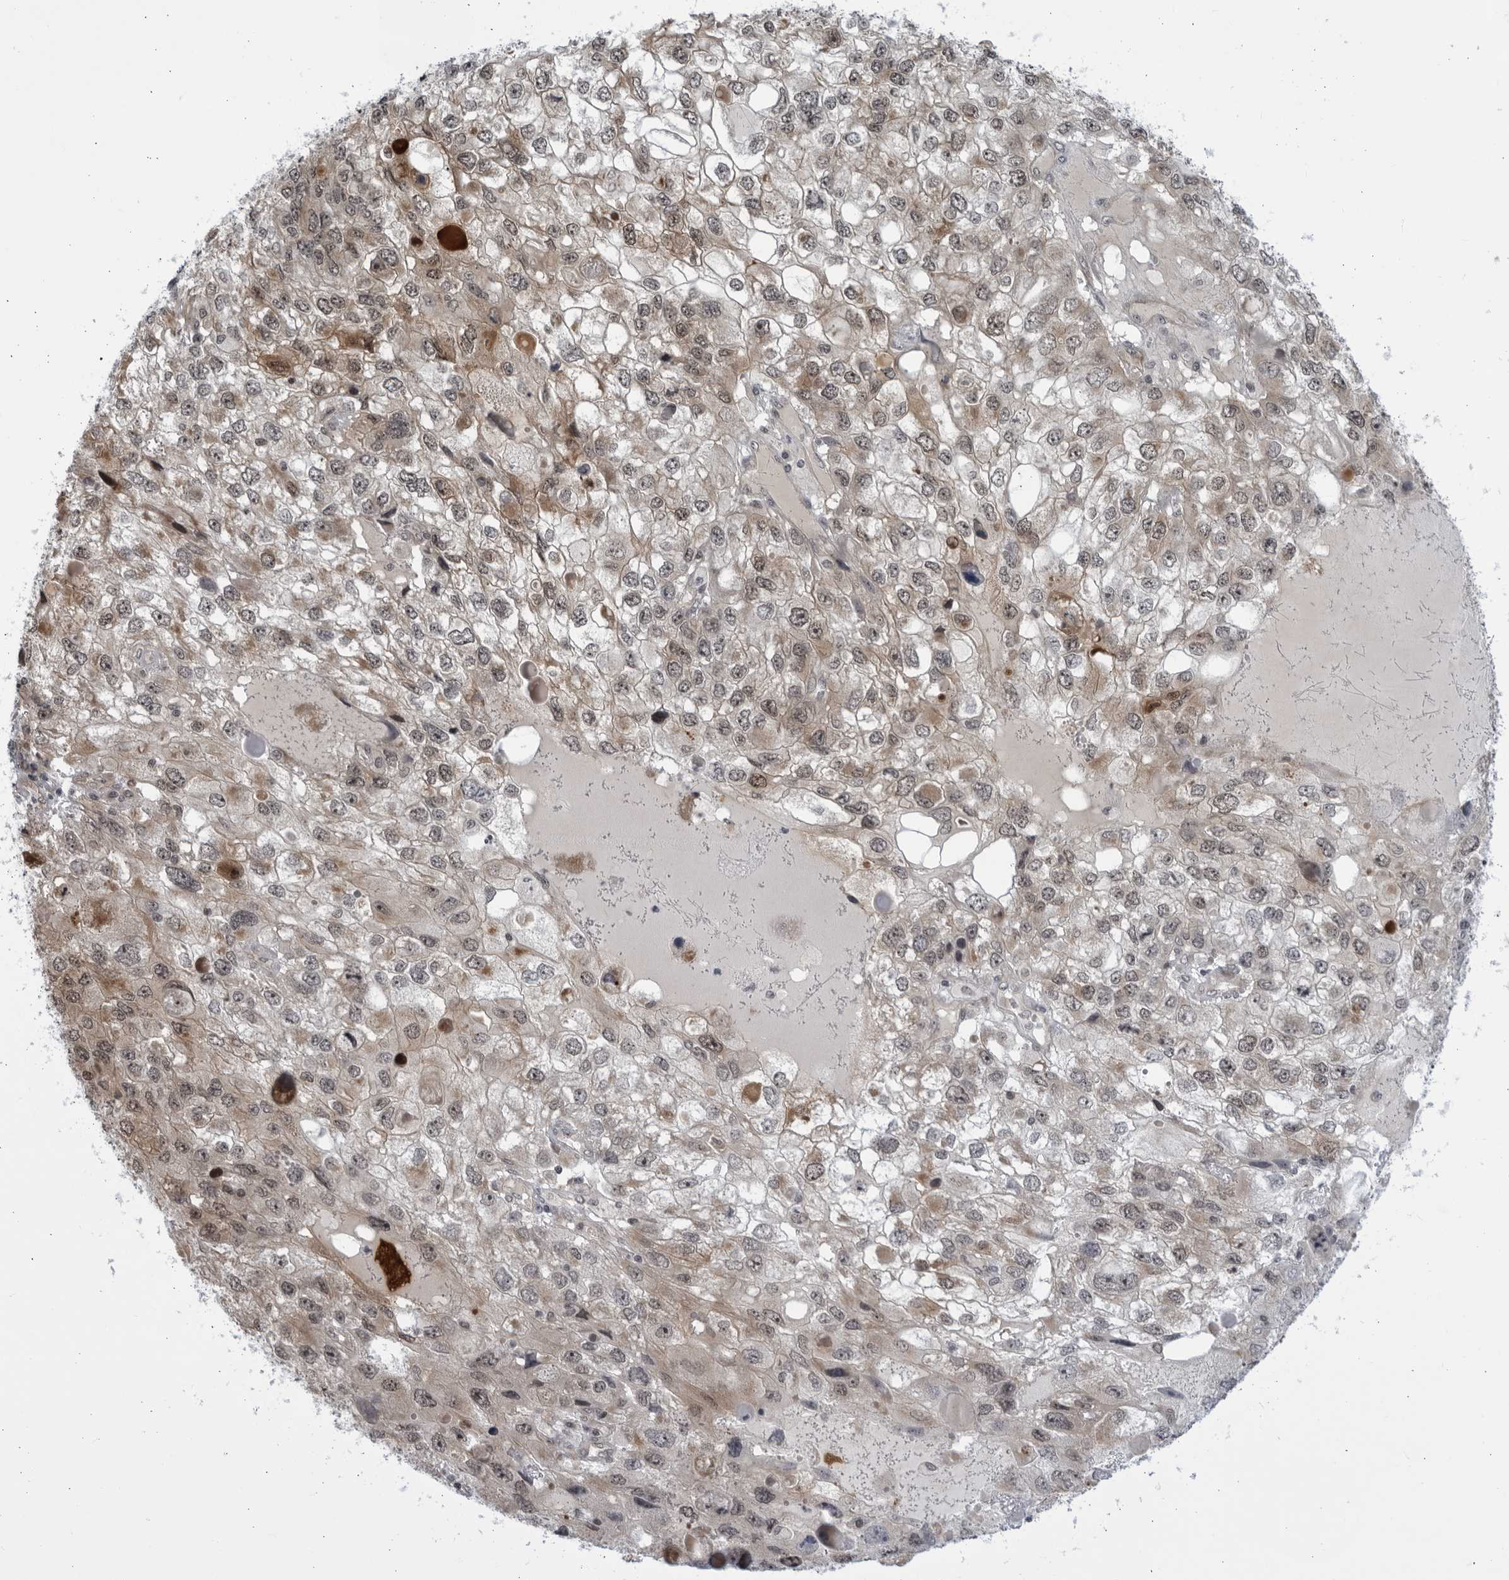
{"staining": {"intensity": "weak", "quantity": "25%-75%", "location": "cytoplasmic/membranous,nuclear"}, "tissue": "endometrial cancer", "cell_type": "Tumor cells", "image_type": "cancer", "snomed": [{"axis": "morphology", "description": "Adenocarcinoma, NOS"}, {"axis": "topography", "description": "Endometrium"}], "caption": "High-magnification brightfield microscopy of endometrial adenocarcinoma stained with DAB (brown) and counterstained with hematoxylin (blue). tumor cells exhibit weak cytoplasmic/membranous and nuclear expression is present in about25%-75% of cells.", "gene": "ITGB3BP", "patient": {"sex": "female", "age": 49}}